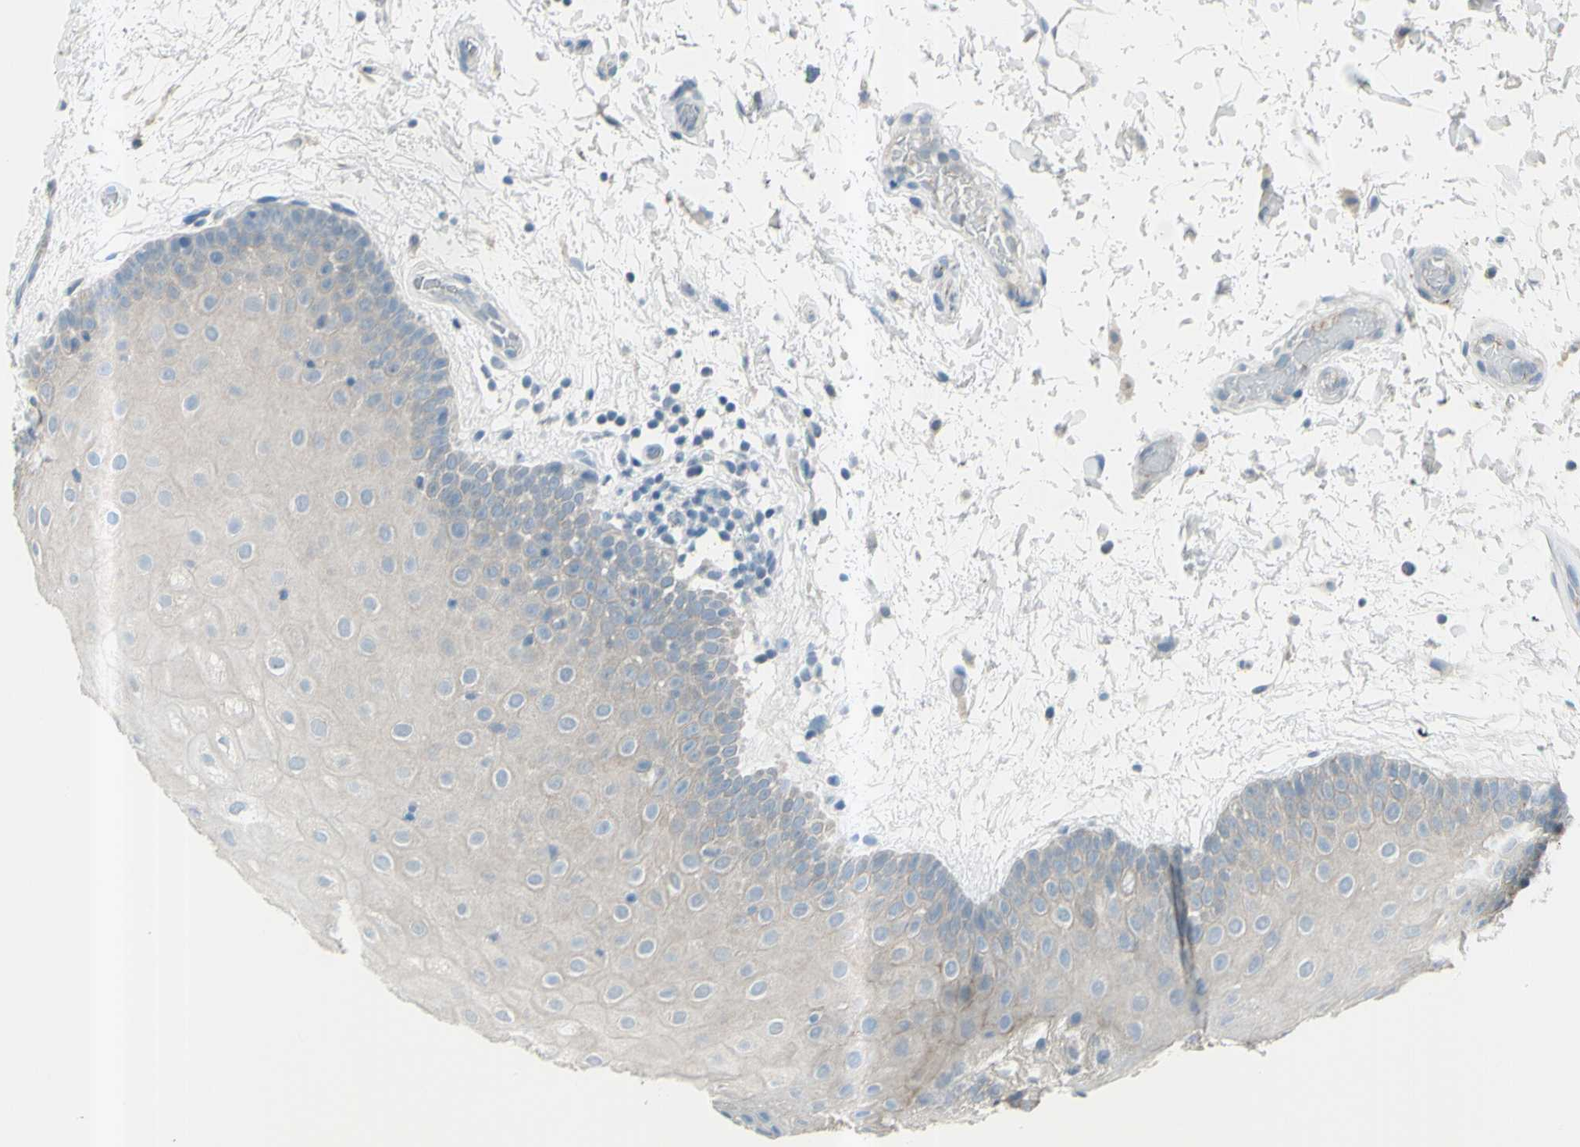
{"staining": {"intensity": "negative", "quantity": "none", "location": "none"}, "tissue": "oral mucosa", "cell_type": "Squamous epithelial cells", "image_type": "normal", "snomed": [{"axis": "morphology", "description": "Normal tissue, NOS"}, {"axis": "morphology", "description": "Squamous cell carcinoma, NOS"}, {"axis": "topography", "description": "Skeletal muscle"}, {"axis": "topography", "description": "Oral tissue"}, {"axis": "topography", "description": "Head-Neck"}], "caption": "Histopathology image shows no protein expression in squamous epithelial cells of unremarkable oral mucosa. (Stains: DAB IHC with hematoxylin counter stain, Microscopy: brightfield microscopy at high magnification).", "gene": "GPR34", "patient": {"sex": "male", "age": 71}}